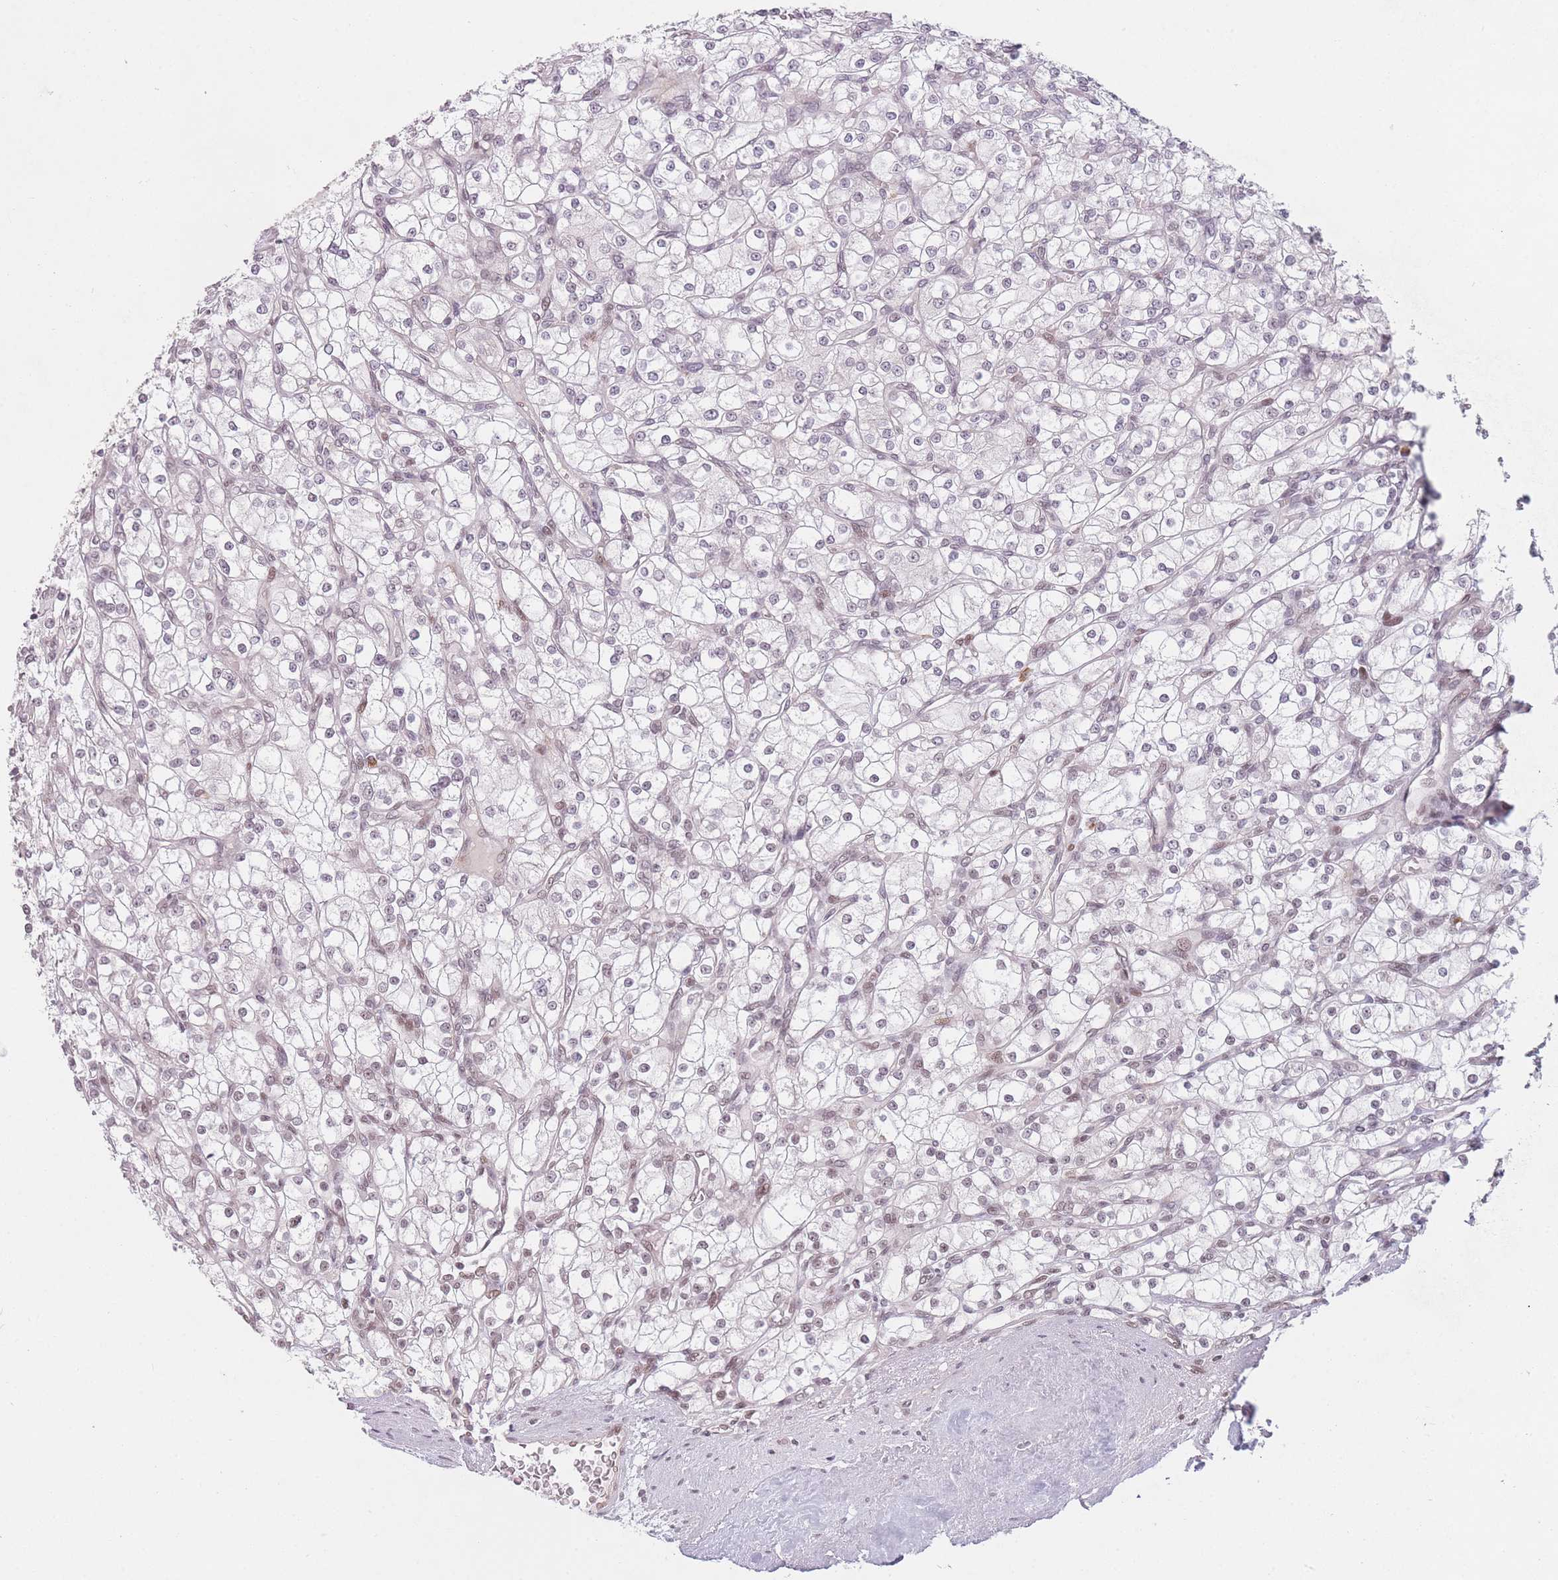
{"staining": {"intensity": "weak", "quantity": "<25%", "location": "nuclear"}, "tissue": "renal cancer", "cell_type": "Tumor cells", "image_type": "cancer", "snomed": [{"axis": "morphology", "description": "Adenocarcinoma, NOS"}, {"axis": "topography", "description": "Kidney"}], "caption": "Immunohistochemistry of human renal cancer exhibits no positivity in tumor cells.", "gene": "SUPT6H", "patient": {"sex": "male", "age": 80}}